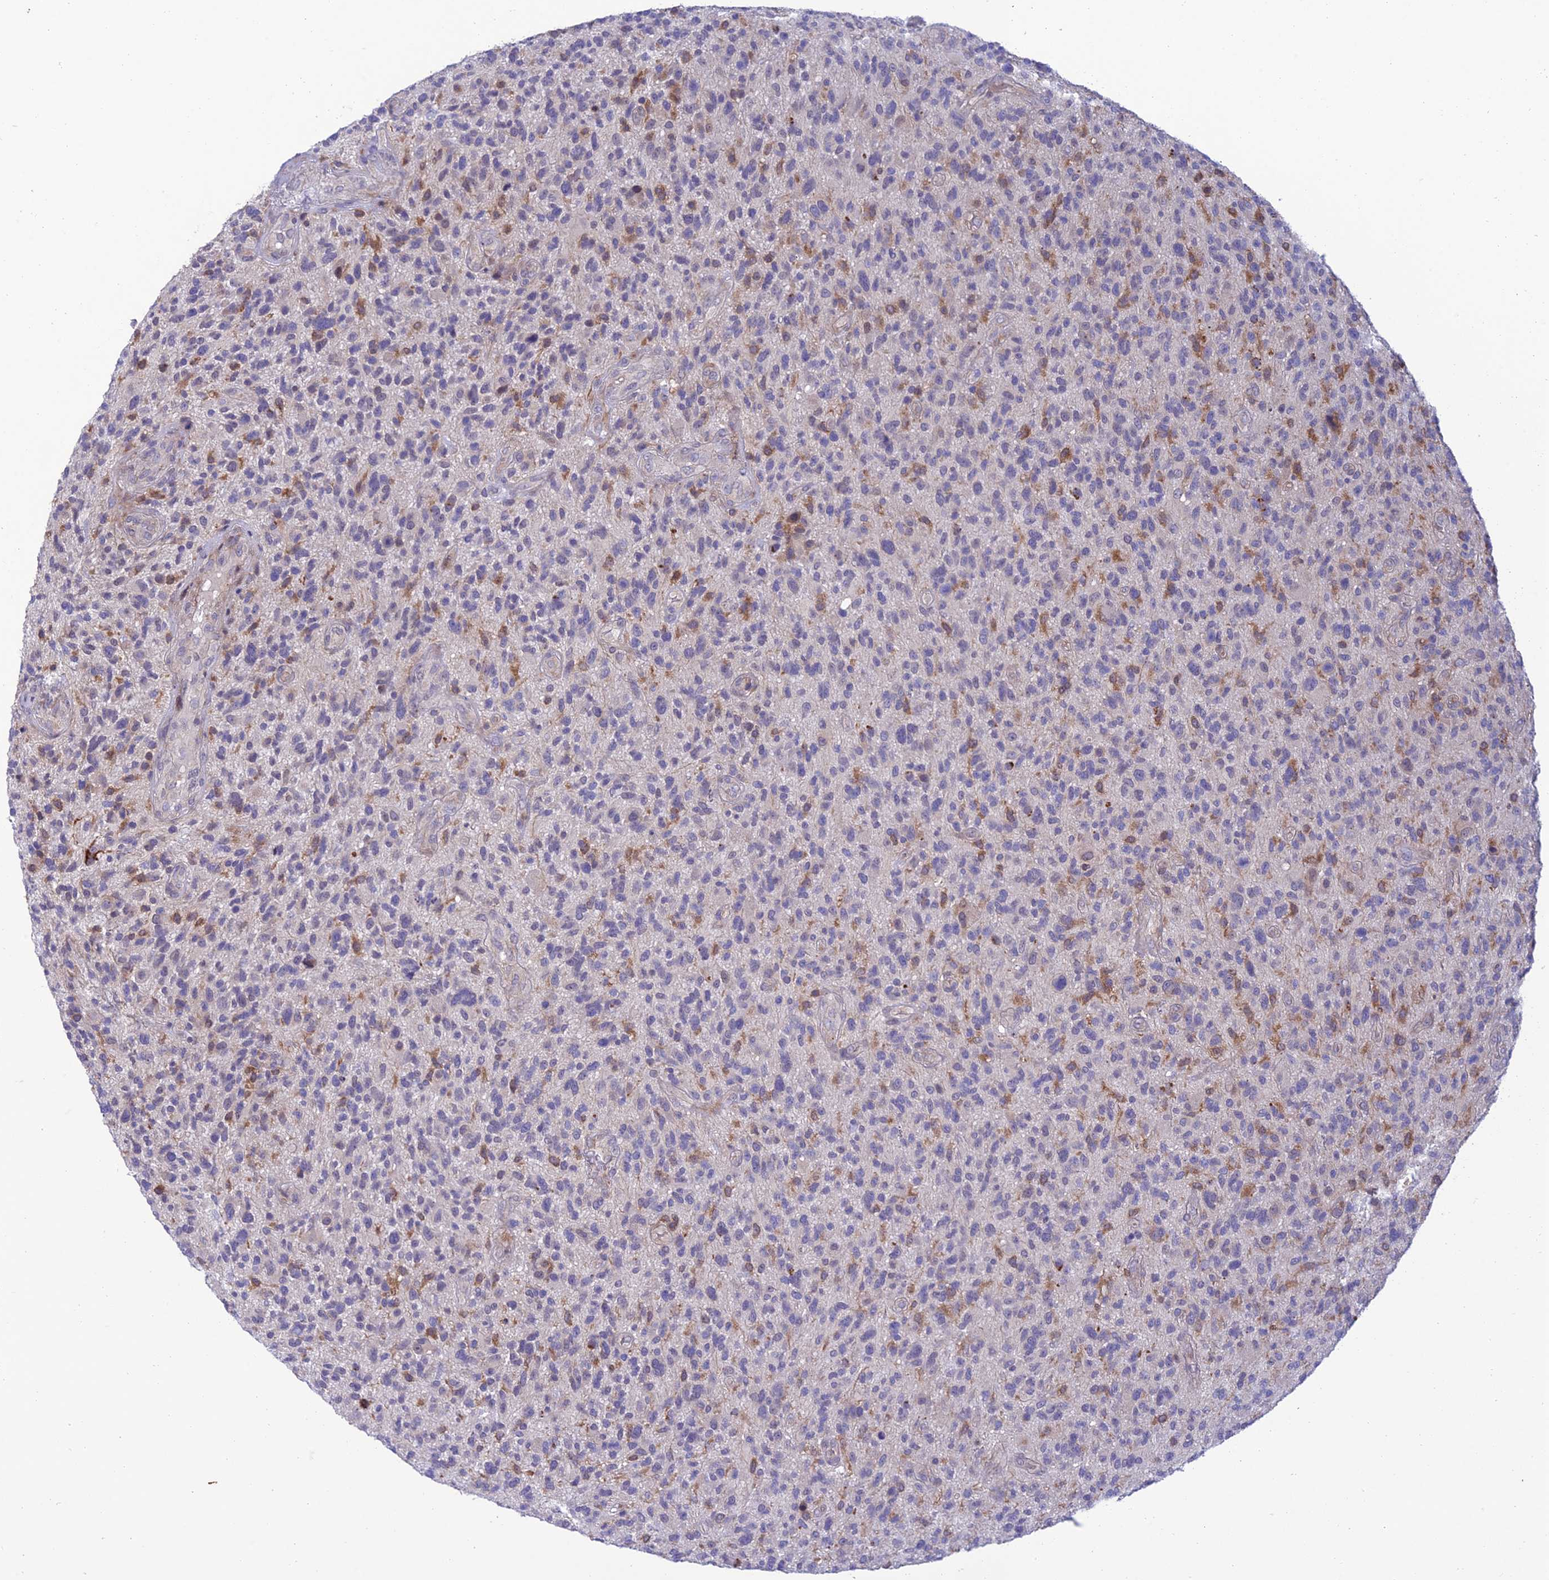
{"staining": {"intensity": "weak", "quantity": "<25%", "location": "cytoplasmic/membranous"}, "tissue": "glioma", "cell_type": "Tumor cells", "image_type": "cancer", "snomed": [{"axis": "morphology", "description": "Glioma, malignant, High grade"}, {"axis": "topography", "description": "Brain"}], "caption": "IHC photomicrograph of malignant high-grade glioma stained for a protein (brown), which demonstrates no expression in tumor cells. Nuclei are stained in blue.", "gene": "FAM76A", "patient": {"sex": "male", "age": 47}}